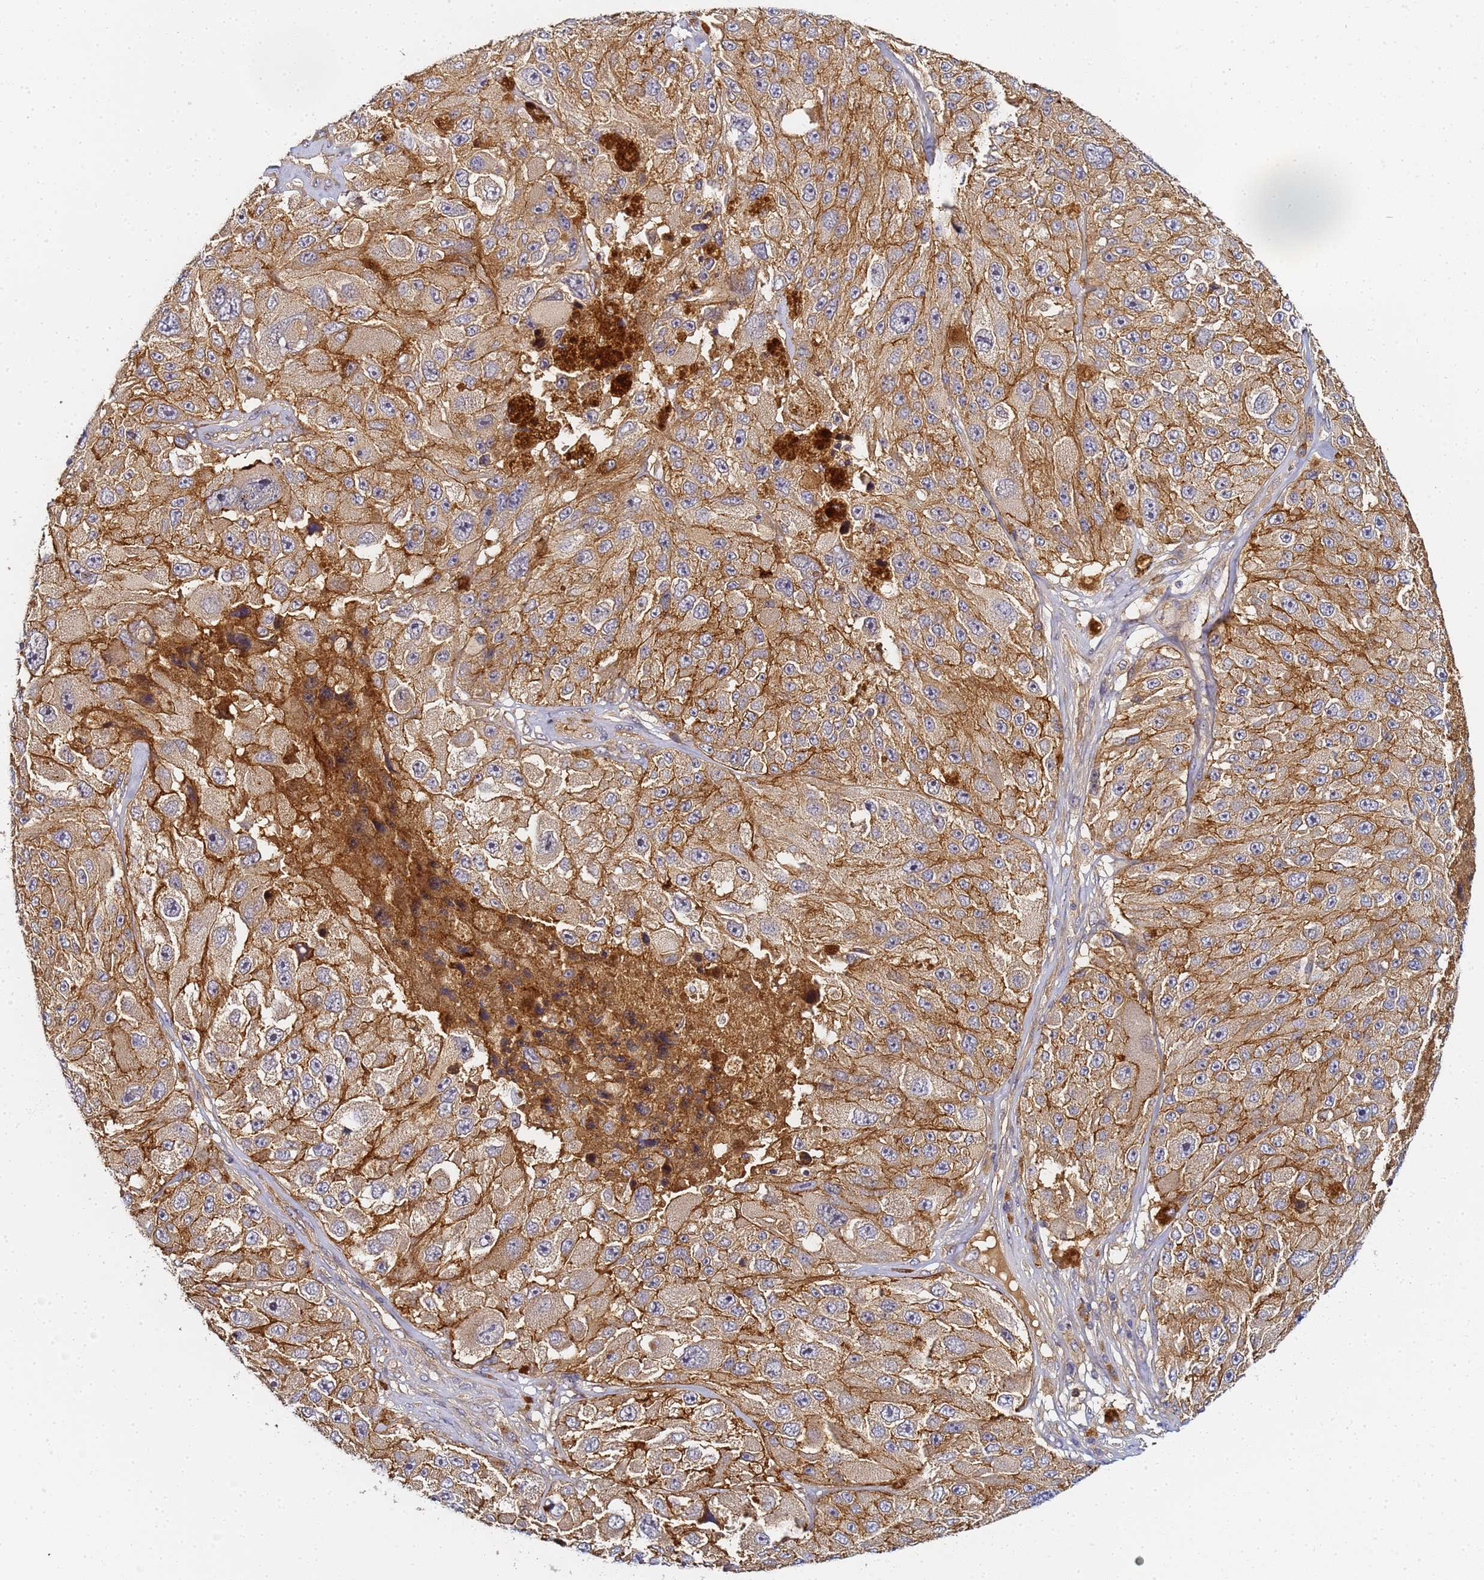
{"staining": {"intensity": "moderate", "quantity": ">75%", "location": "cytoplasmic/membranous"}, "tissue": "melanoma", "cell_type": "Tumor cells", "image_type": "cancer", "snomed": [{"axis": "morphology", "description": "Malignant melanoma, Metastatic site"}, {"axis": "topography", "description": "Lymph node"}], "caption": "A photomicrograph of malignant melanoma (metastatic site) stained for a protein shows moderate cytoplasmic/membranous brown staining in tumor cells.", "gene": "LRRC69", "patient": {"sex": "male", "age": 62}}